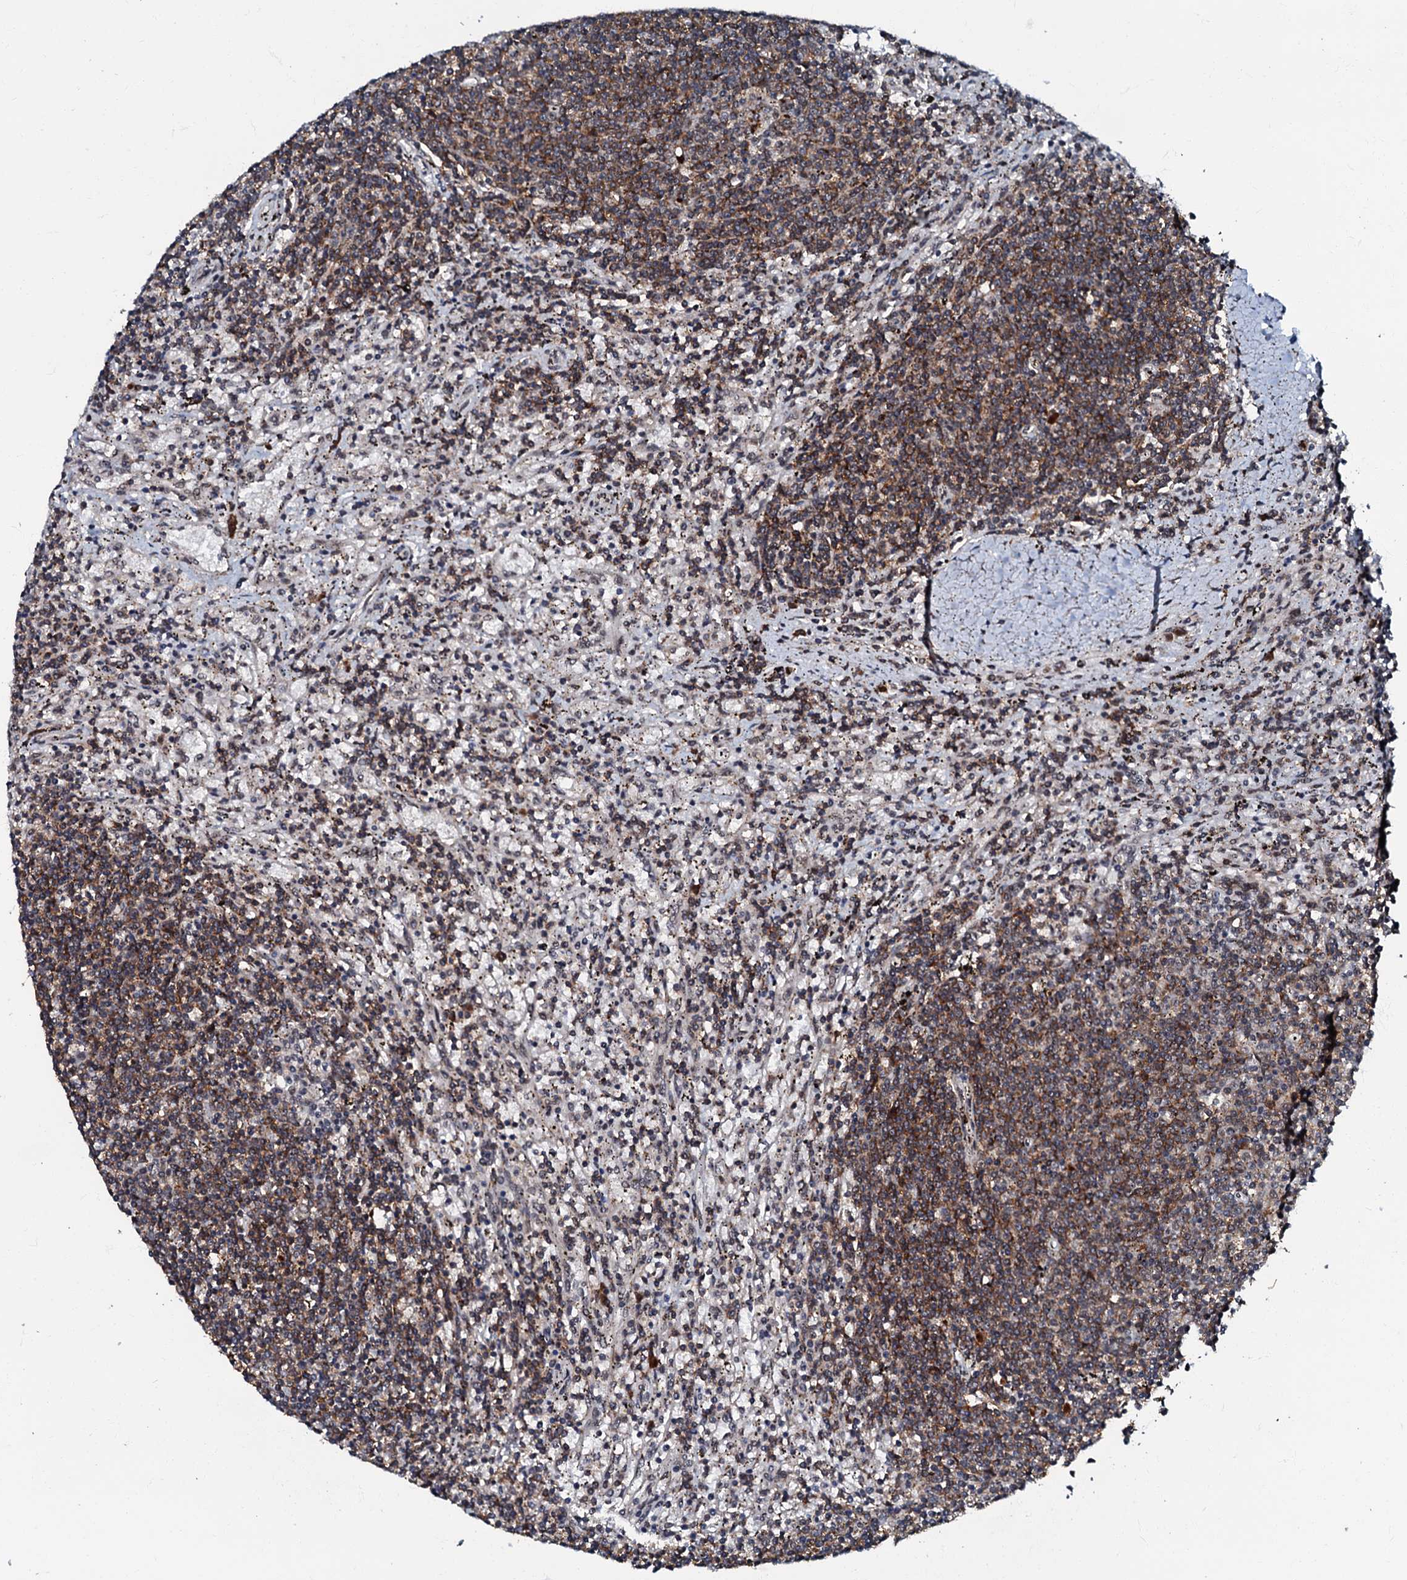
{"staining": {"intensity": "moderate", "quantity": "25%-75%", "location": "cytoplasmic/membranous"}, "tissue": "lymphoma", "cell_type": "Tumor cells", "image_type": "cancer", "snomed": [{"axis": "morphology", "description": "Malignant lymphoma, non-Hodgkin's type, Low grade"}, {"axis": "topography", "description": "Spleen"}], "caption": "Human lymphoma stained for a protein (brown) displays moderate cytoplasmic/membranous positive expression in approximately 25%-75% of tumor cells.", "gene": "C18orf32", "patient": {"sex": "male", "age": 76}}